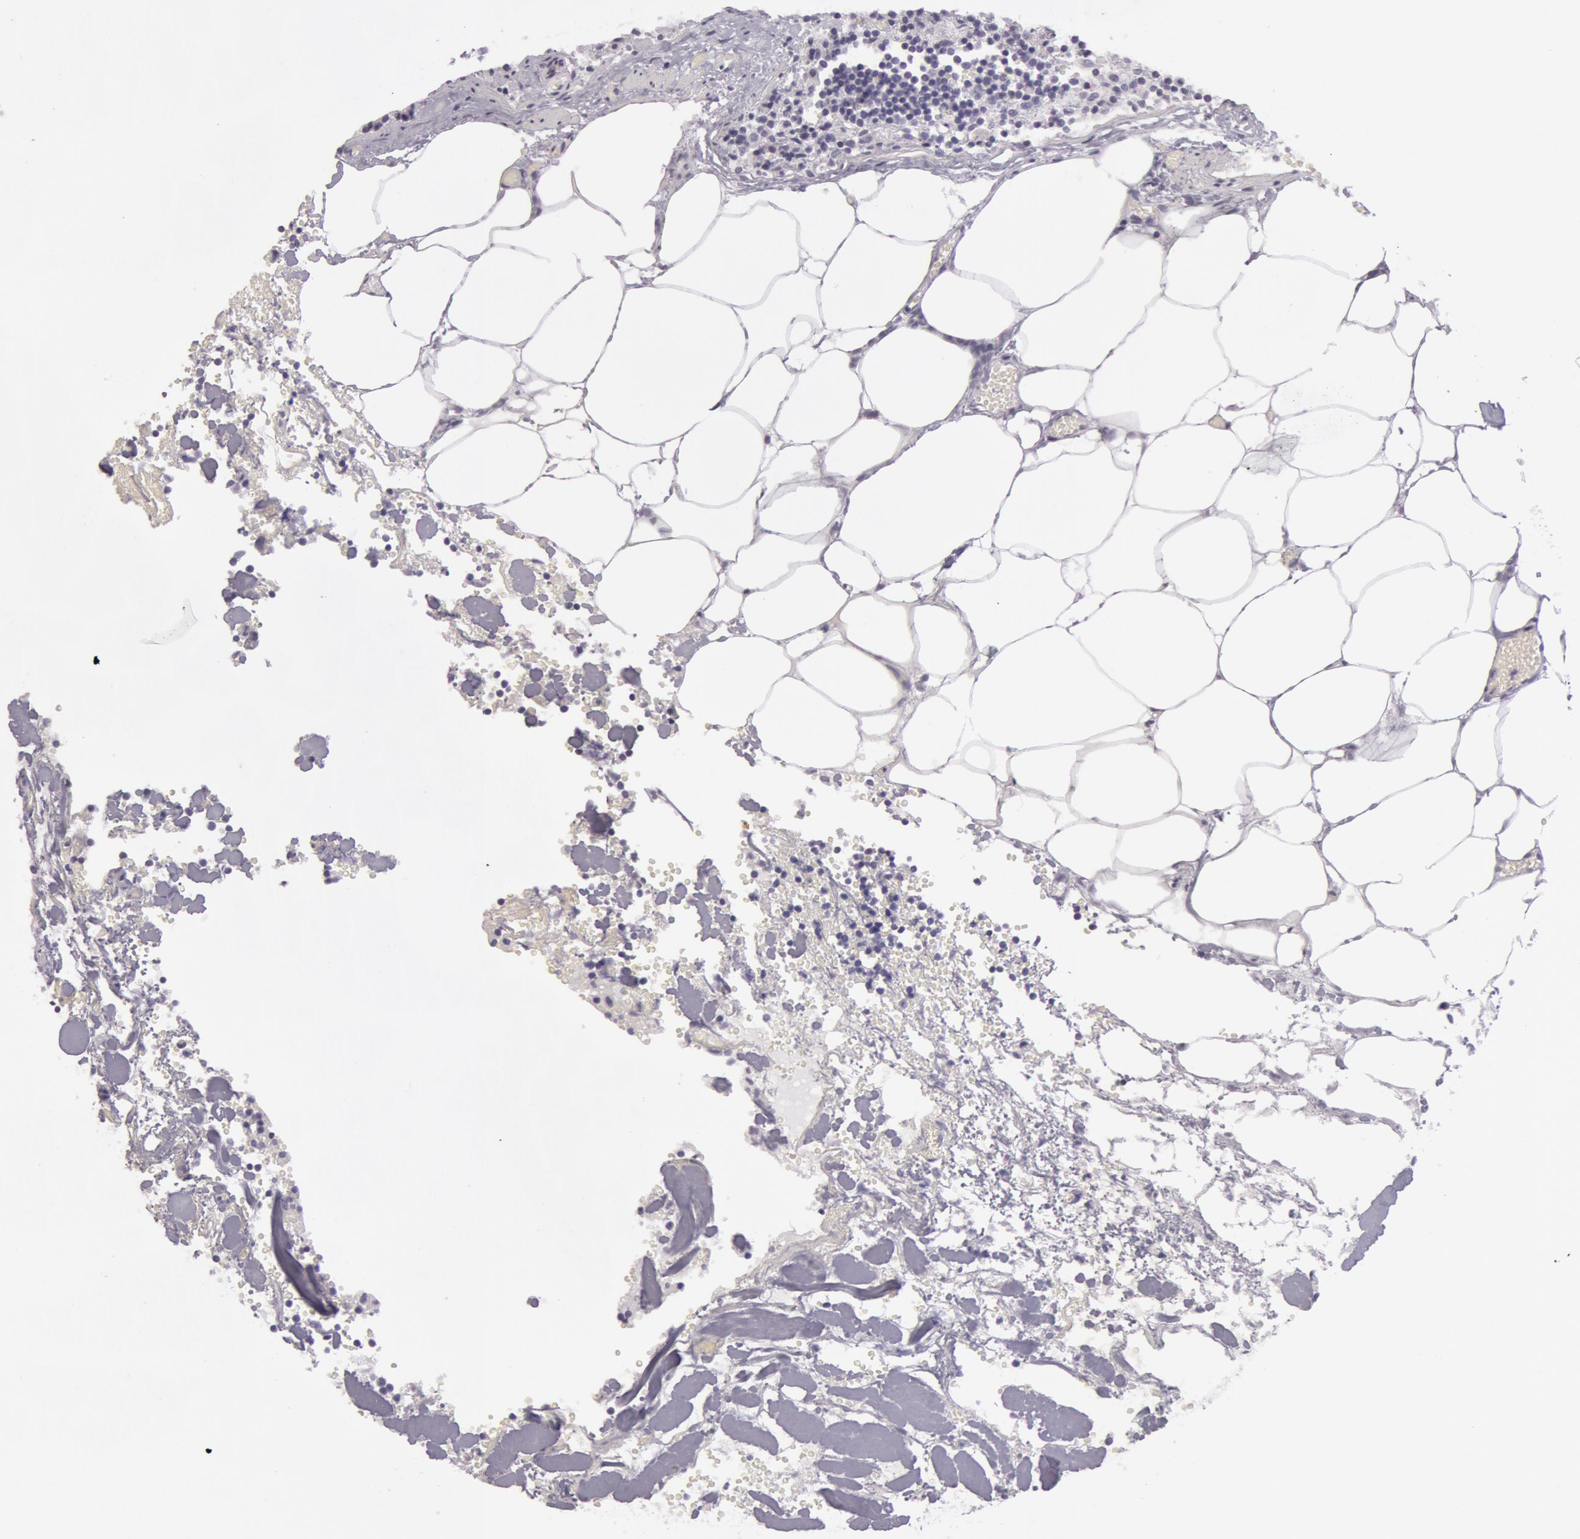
{"staining": {"intensity": "negative", "quantity": "none", "location": "none"}, "tissue": "lymph node", "cell_type": "Germinal center cells", "image_type": "normal", "snomed": [{"axis": "morphology", "description": "Normal tissue, NOS"}, {"axis": "topography", "description": "Lymph node"}], "caption": "High magnification brightfield microscopy of unremarkable lymph node stained with DAB (3,3'-diaminobenzidine) (brown) and counterstained with hematoxylin (blue): germinal center cells show no significant expression.", "gene": "AMACR", "patient": {"sex": "male", "age": 58}}